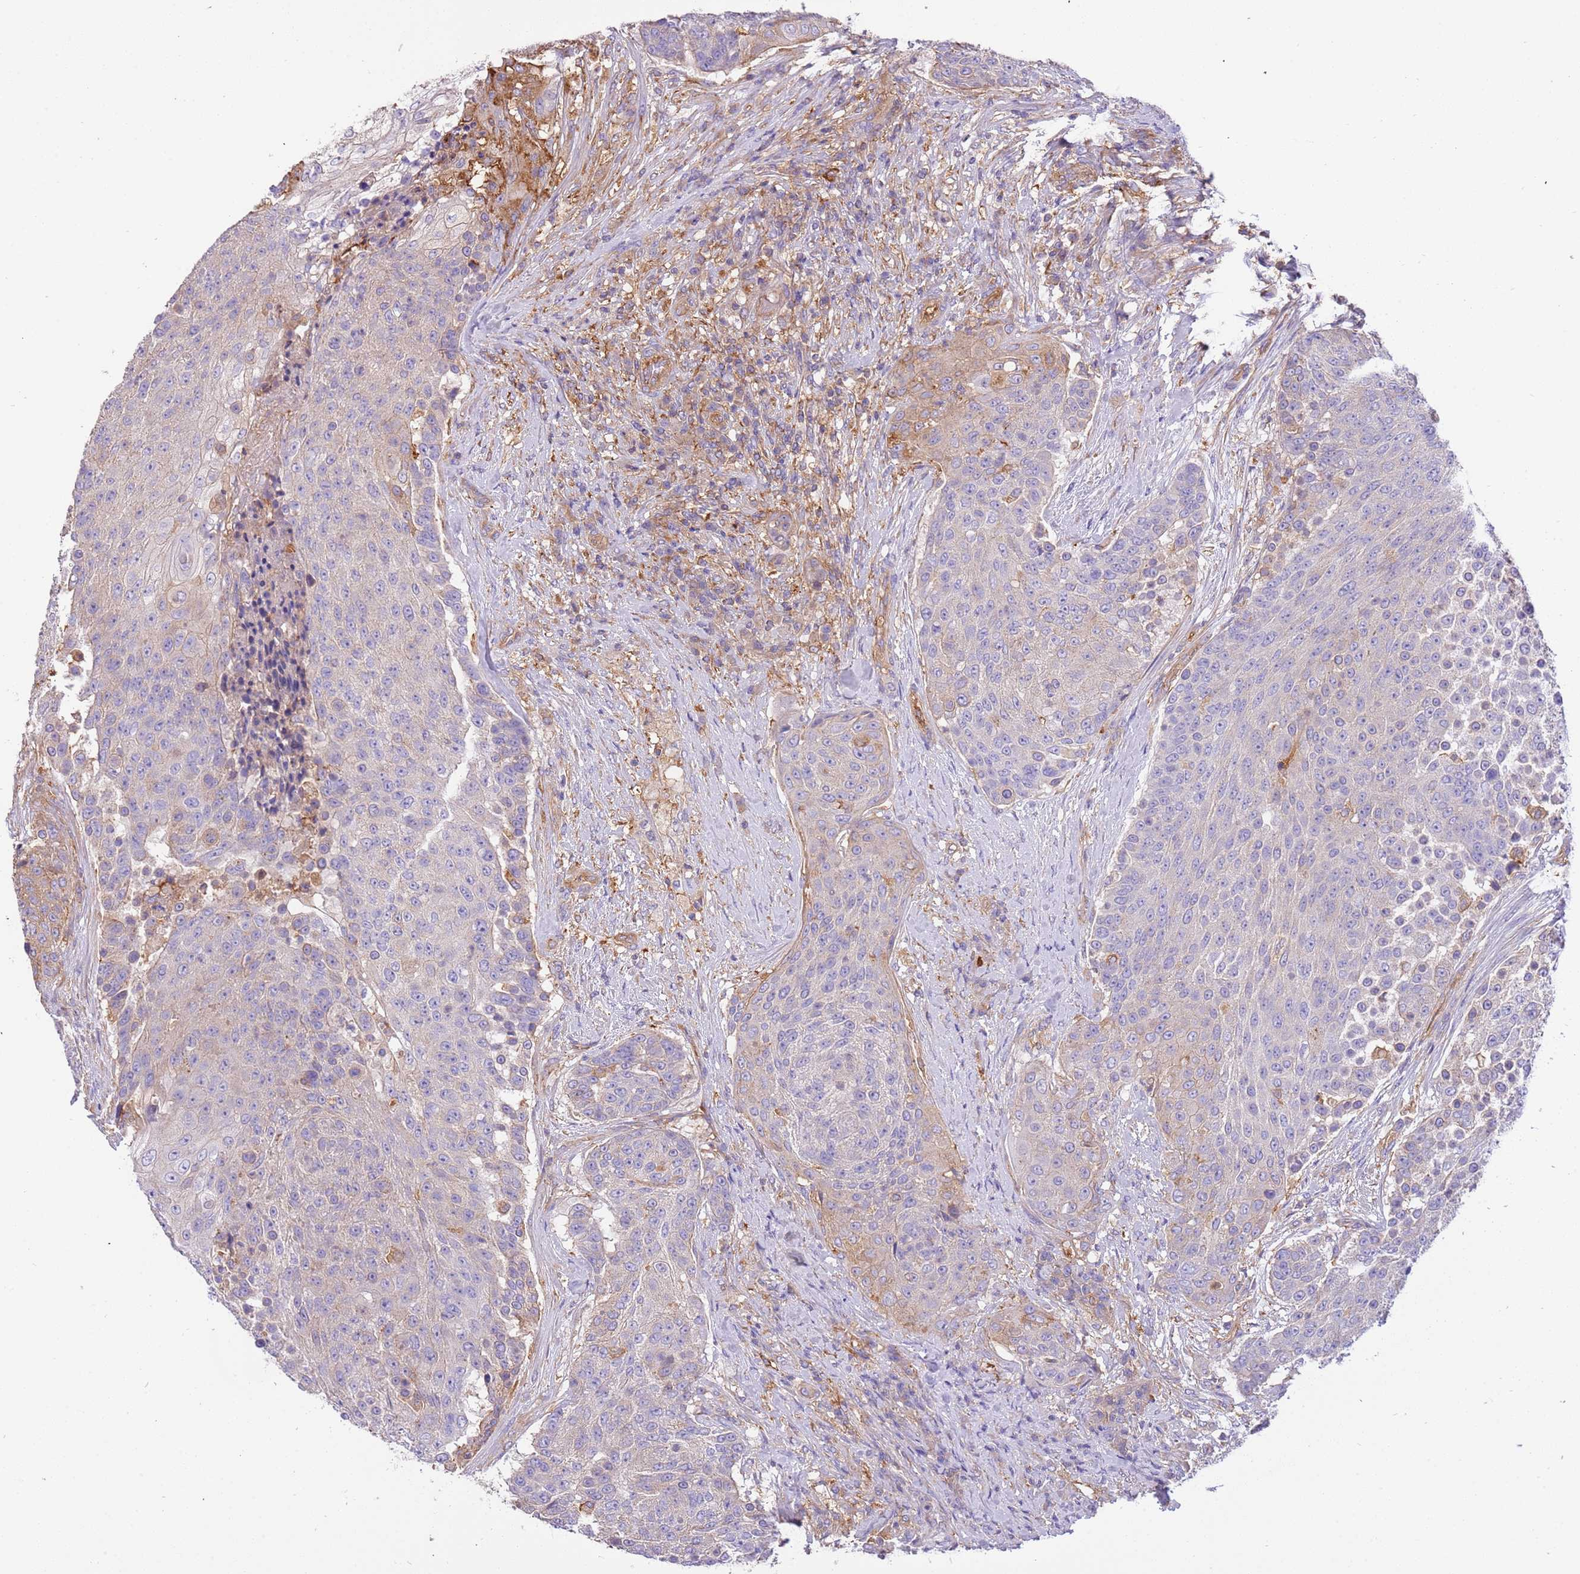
{"staining": {"intensity": "weak", "quantity": "<25%", "location": "cytoplasmic/membranous"}, "tissue": "urothelial cancer", "cell_type": "Tumor cells", "image_type": "cancer", "snomed": [{"axis": "morphology", "description": "Urothelial carcinoma, High grade"}, {"axis": "topography", "description": "Urinary bladder"}], "caption": "Histopathology image shows no significant protein positivity in tumor cells of urothelial cancer.", "gene": "NAALADL1", "patient": {"sex": "female", "age": 63}}